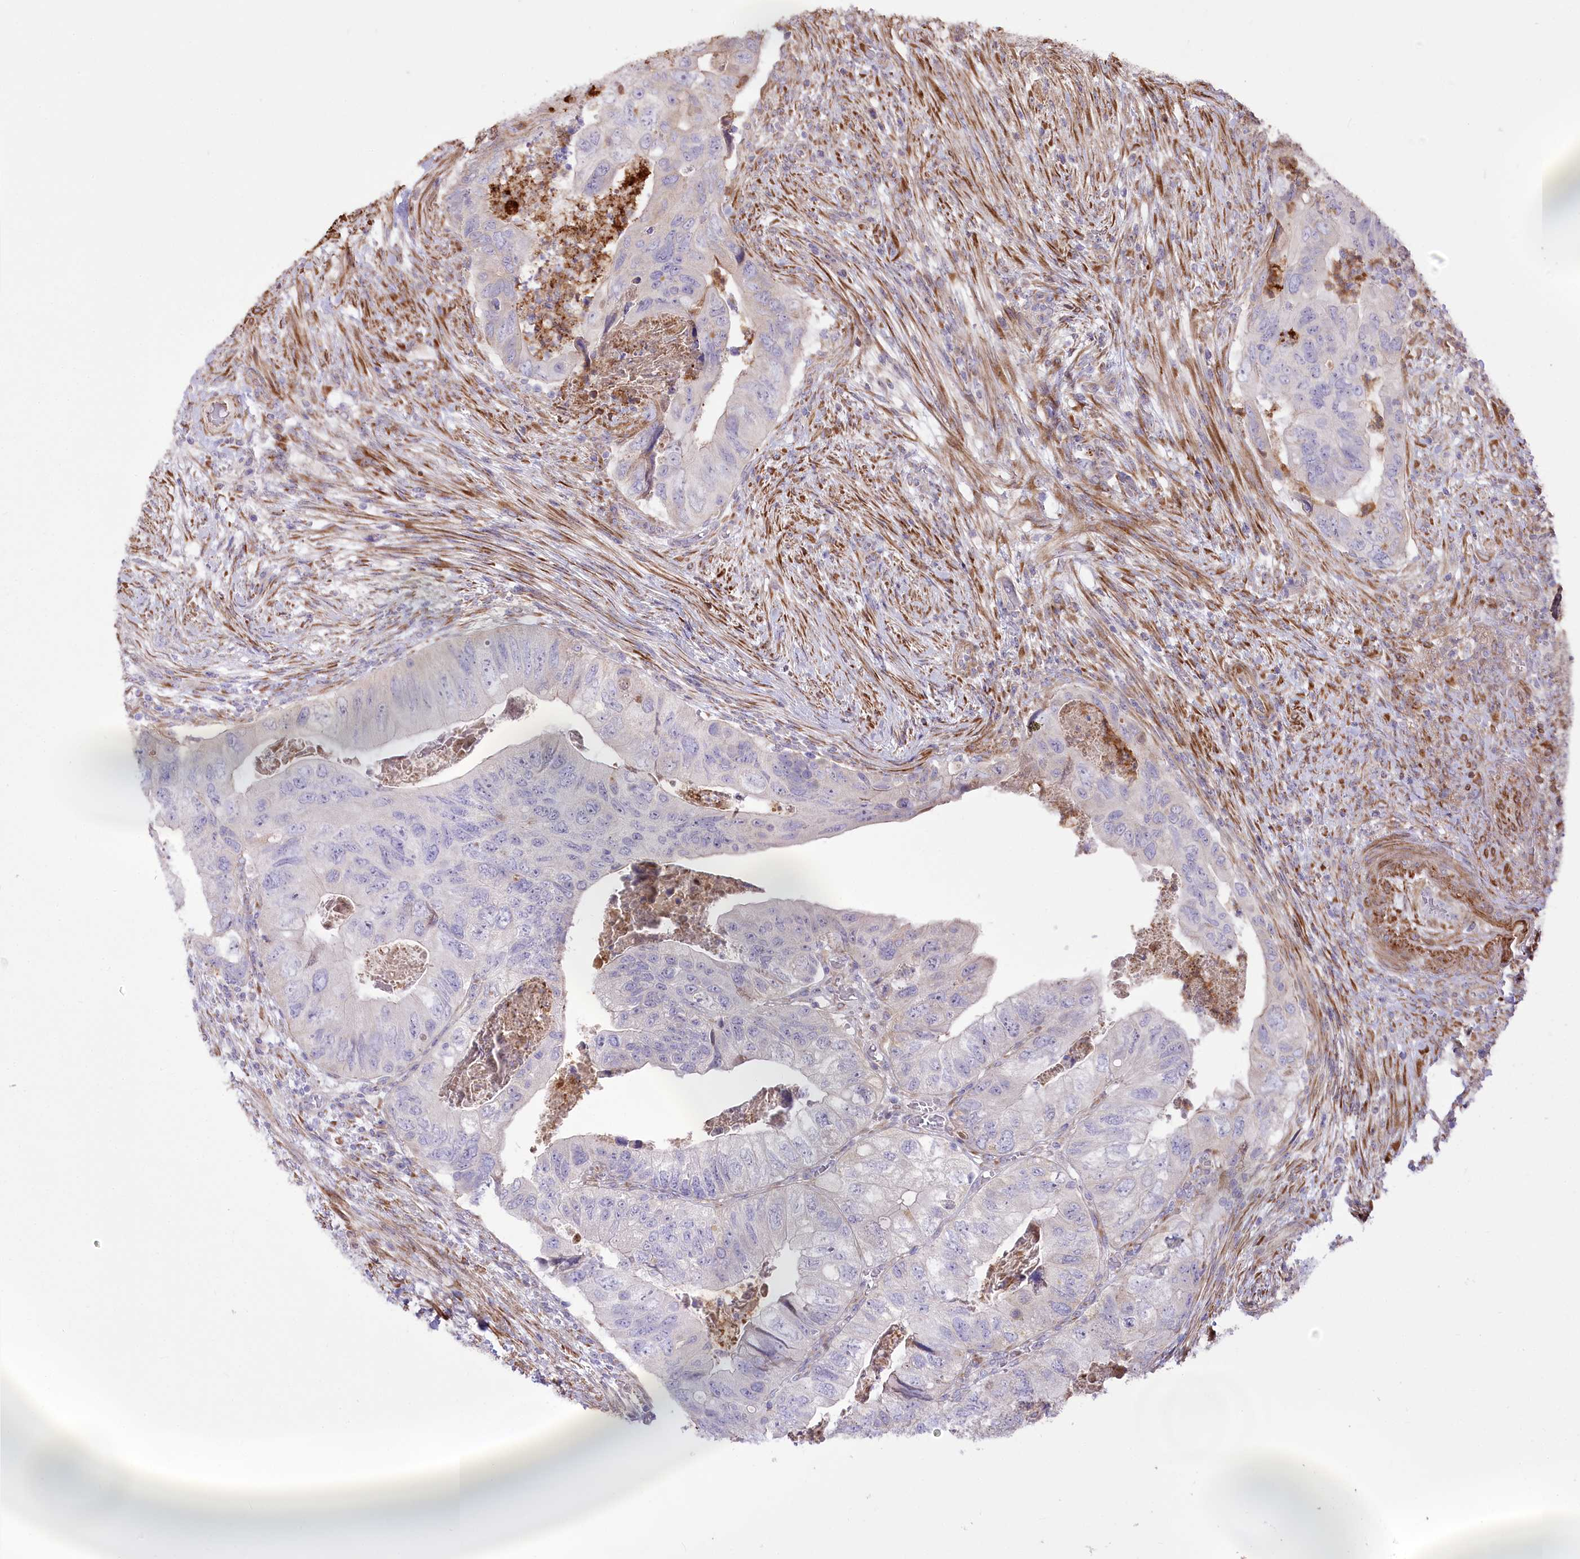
{"staining": {"intensity": "negative", "quantity": "none", "location": "none"}, "tissue": "colorectal cancer", "cell_type": "Tumor cells", "image_type": "cancer", "snomed": [{"axis": "morphology", "description": "Adenocarcinoma, NOS"}, {"axis": "topography", "description": "Rectum"}], "caption": "Colorectal cancer was stained to show a protein in brown. There is no significant expression in tumor cells.", "gene": "RNF24", "patient": {"sex": "male", "age": 63}}